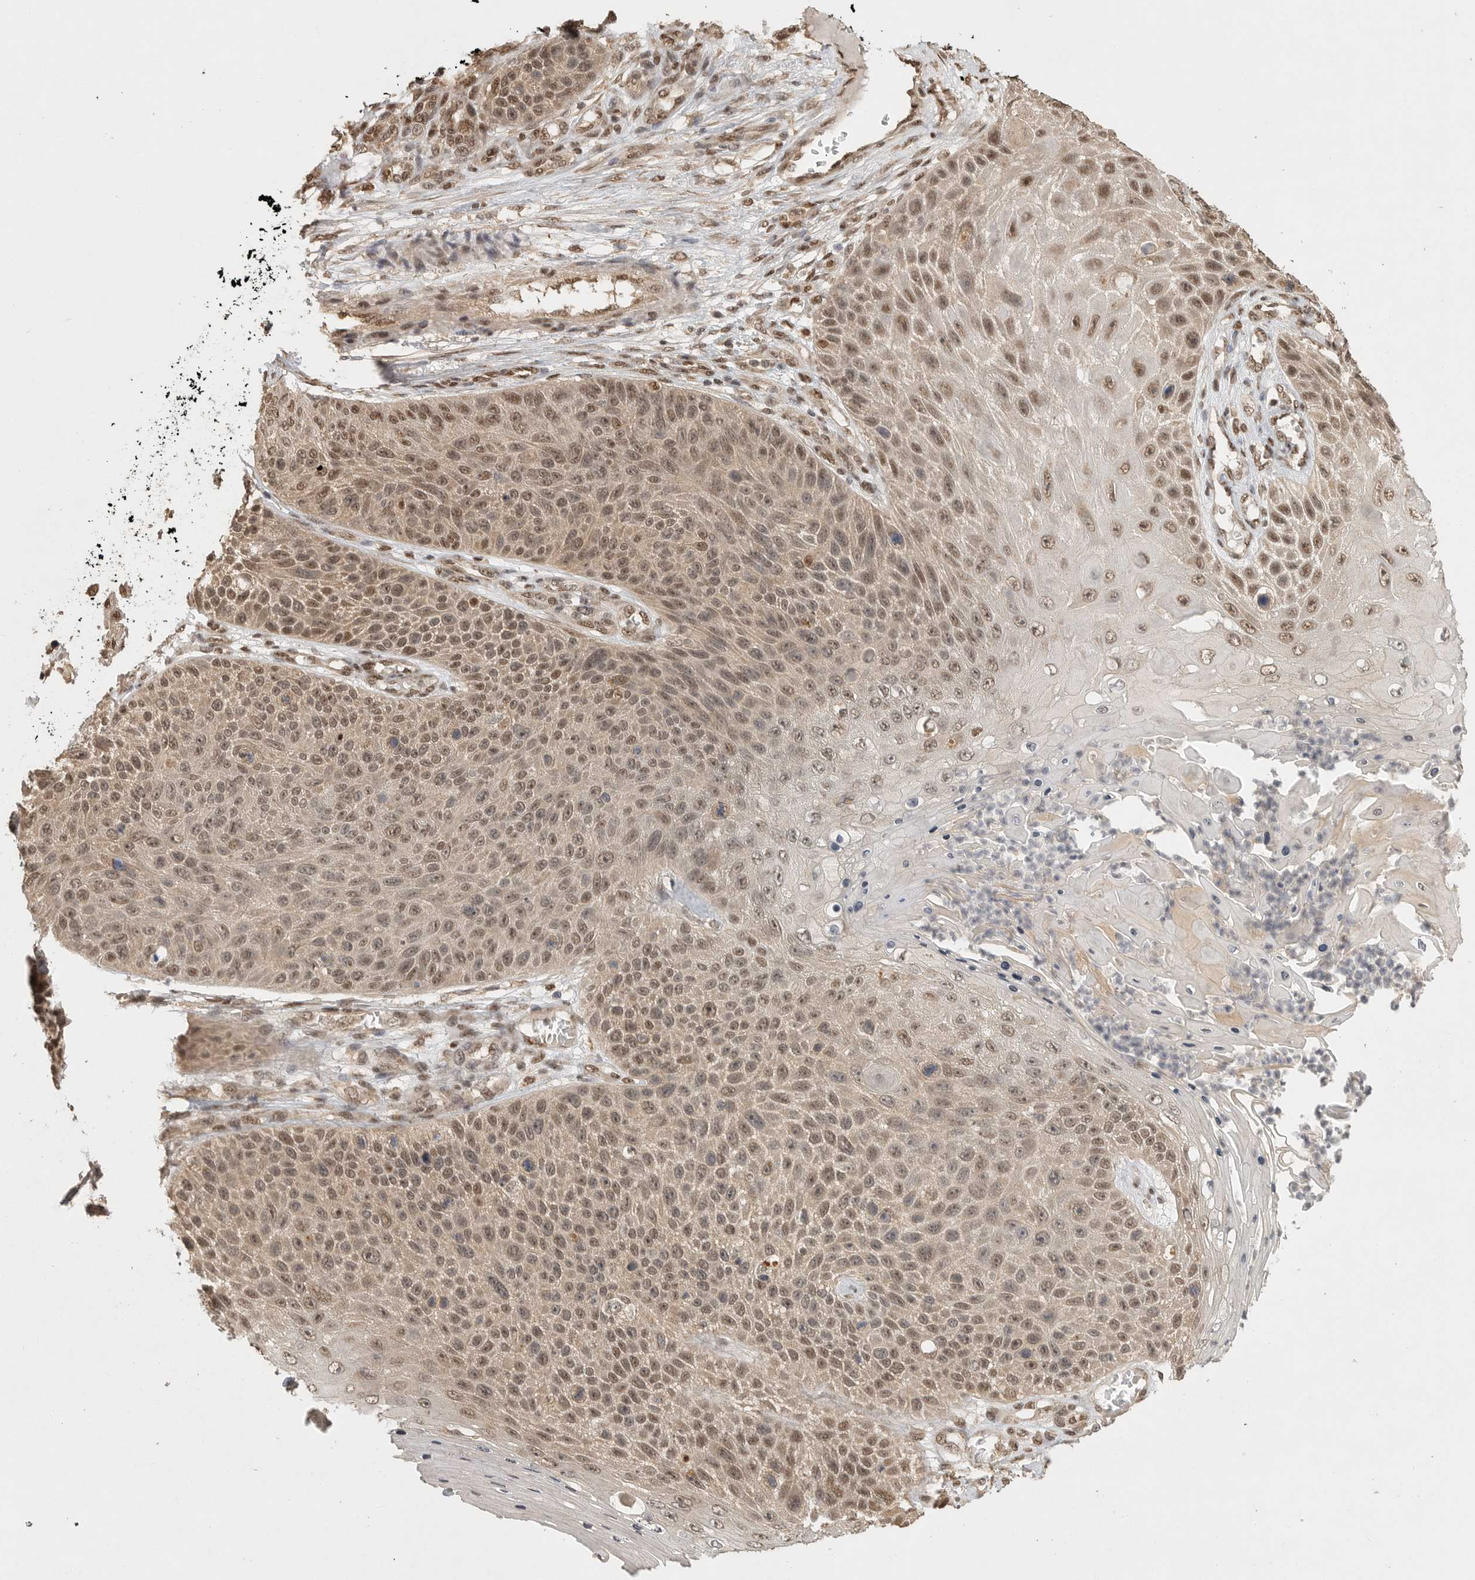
{"staining": {"intensity": "moderate", "quantity": ">75%", "location": "nuclear"}, "tissue": "skin cancer", "cell_type": "Tumor cells", "image_type": "cancer", "snomed": [{"axis": "morphology", "description": "Squamous cell carcinoma, NOS"}, {"axis": "topography", "description": "Skin"}], "caption": "Skin cancer (squamous cell carcinoma) stained with immunohistochemistry shows moderate nuclear positivity in approximately >75% of tumor cells. (DAB (3,3'-diaminobenzidine) = brown stain, brightfield microscopy at high magnification).", "gene": "DFFA", "patient": {"sex": "female", "age": 88}}